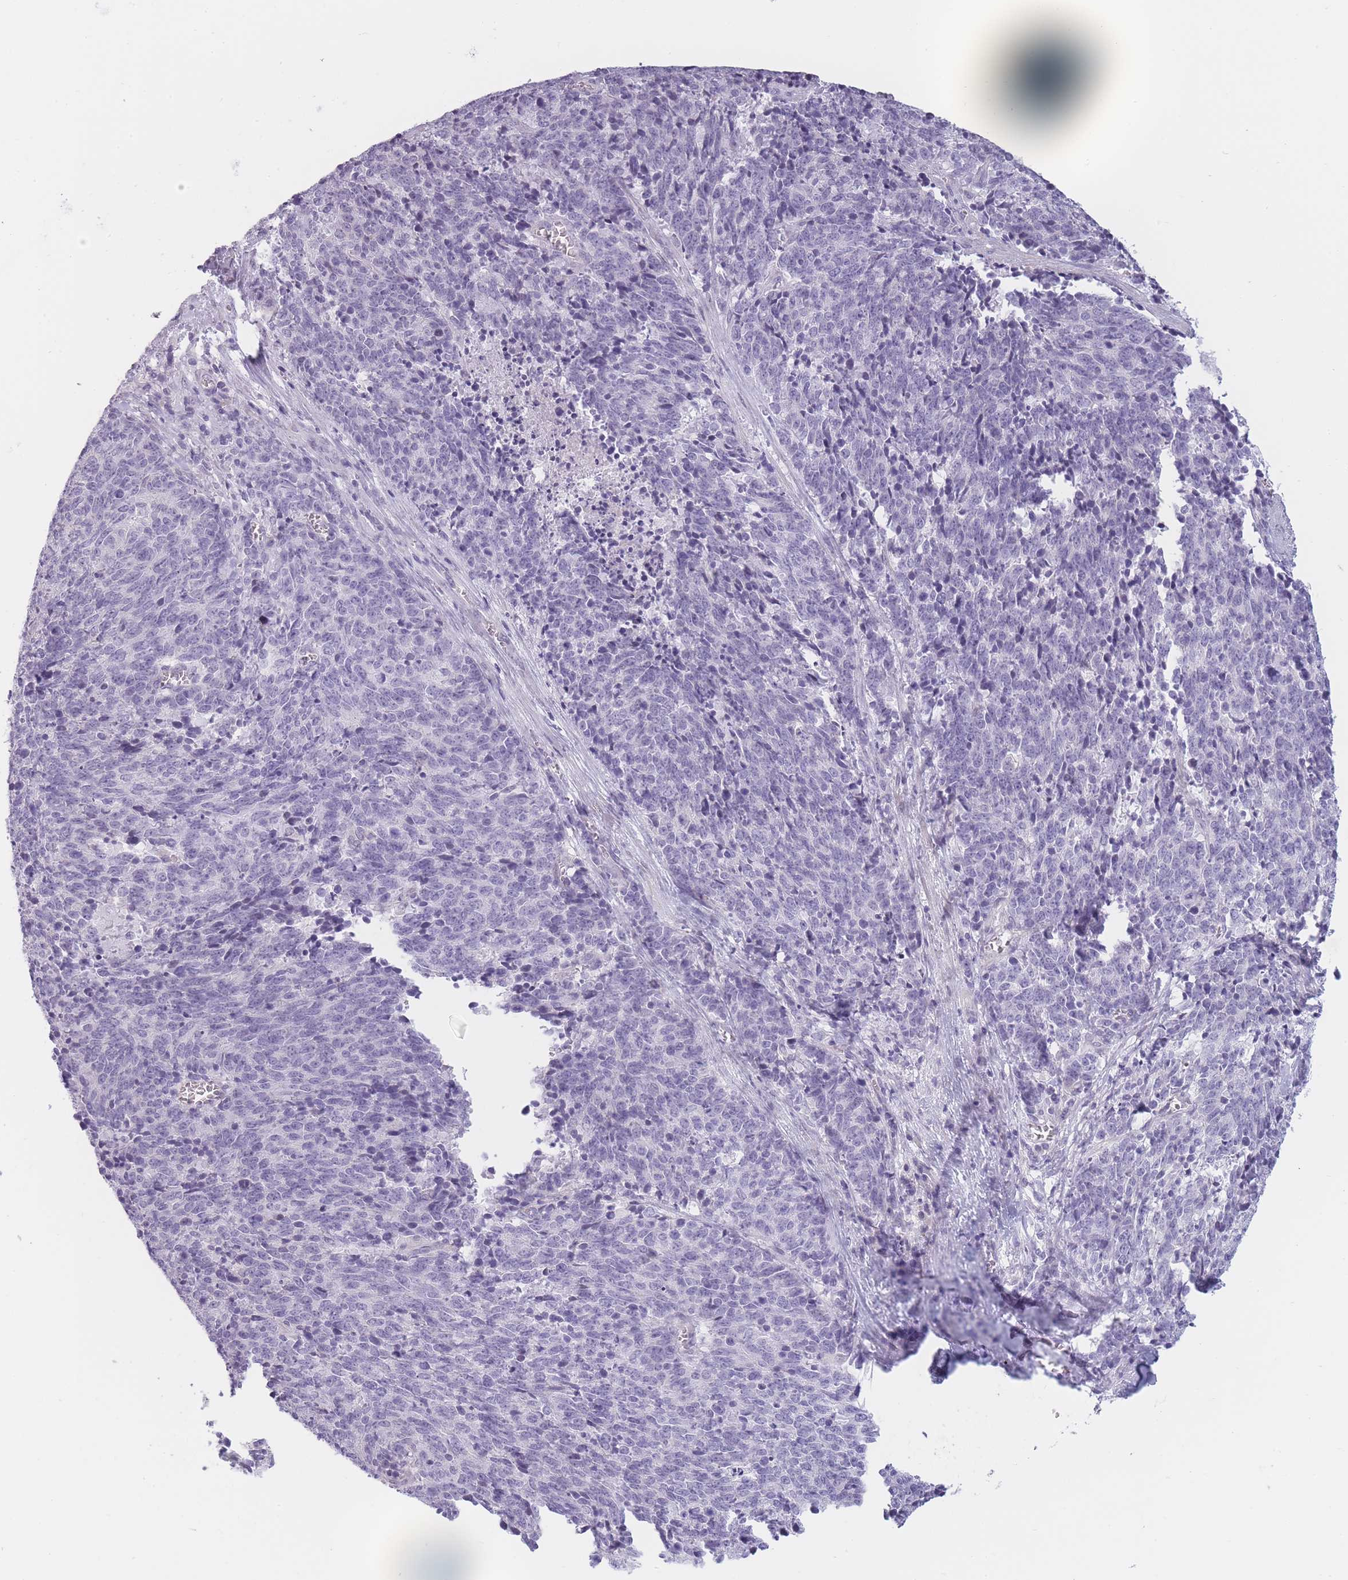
{"staining": {"intensity": "negative", "quantity": "none", "location": "none"}, "tissue": "cervical cancer", "cell_type": "Tumor cells", "image_type": "cancer", "snomed": [{"axis": "morphology", "description": "Squamous cell carcinoma, NOS"}, {"axis": "topography", "description": "Cervix"}], "caption": "High power microscopy image of an immunohistochemistry photomicrograph of cervical squamous cell carcinoma, revealing no significant positivity in tumor cells.", "gene": "TMEM236", "patient": {"sex": "female", "age": 29}}